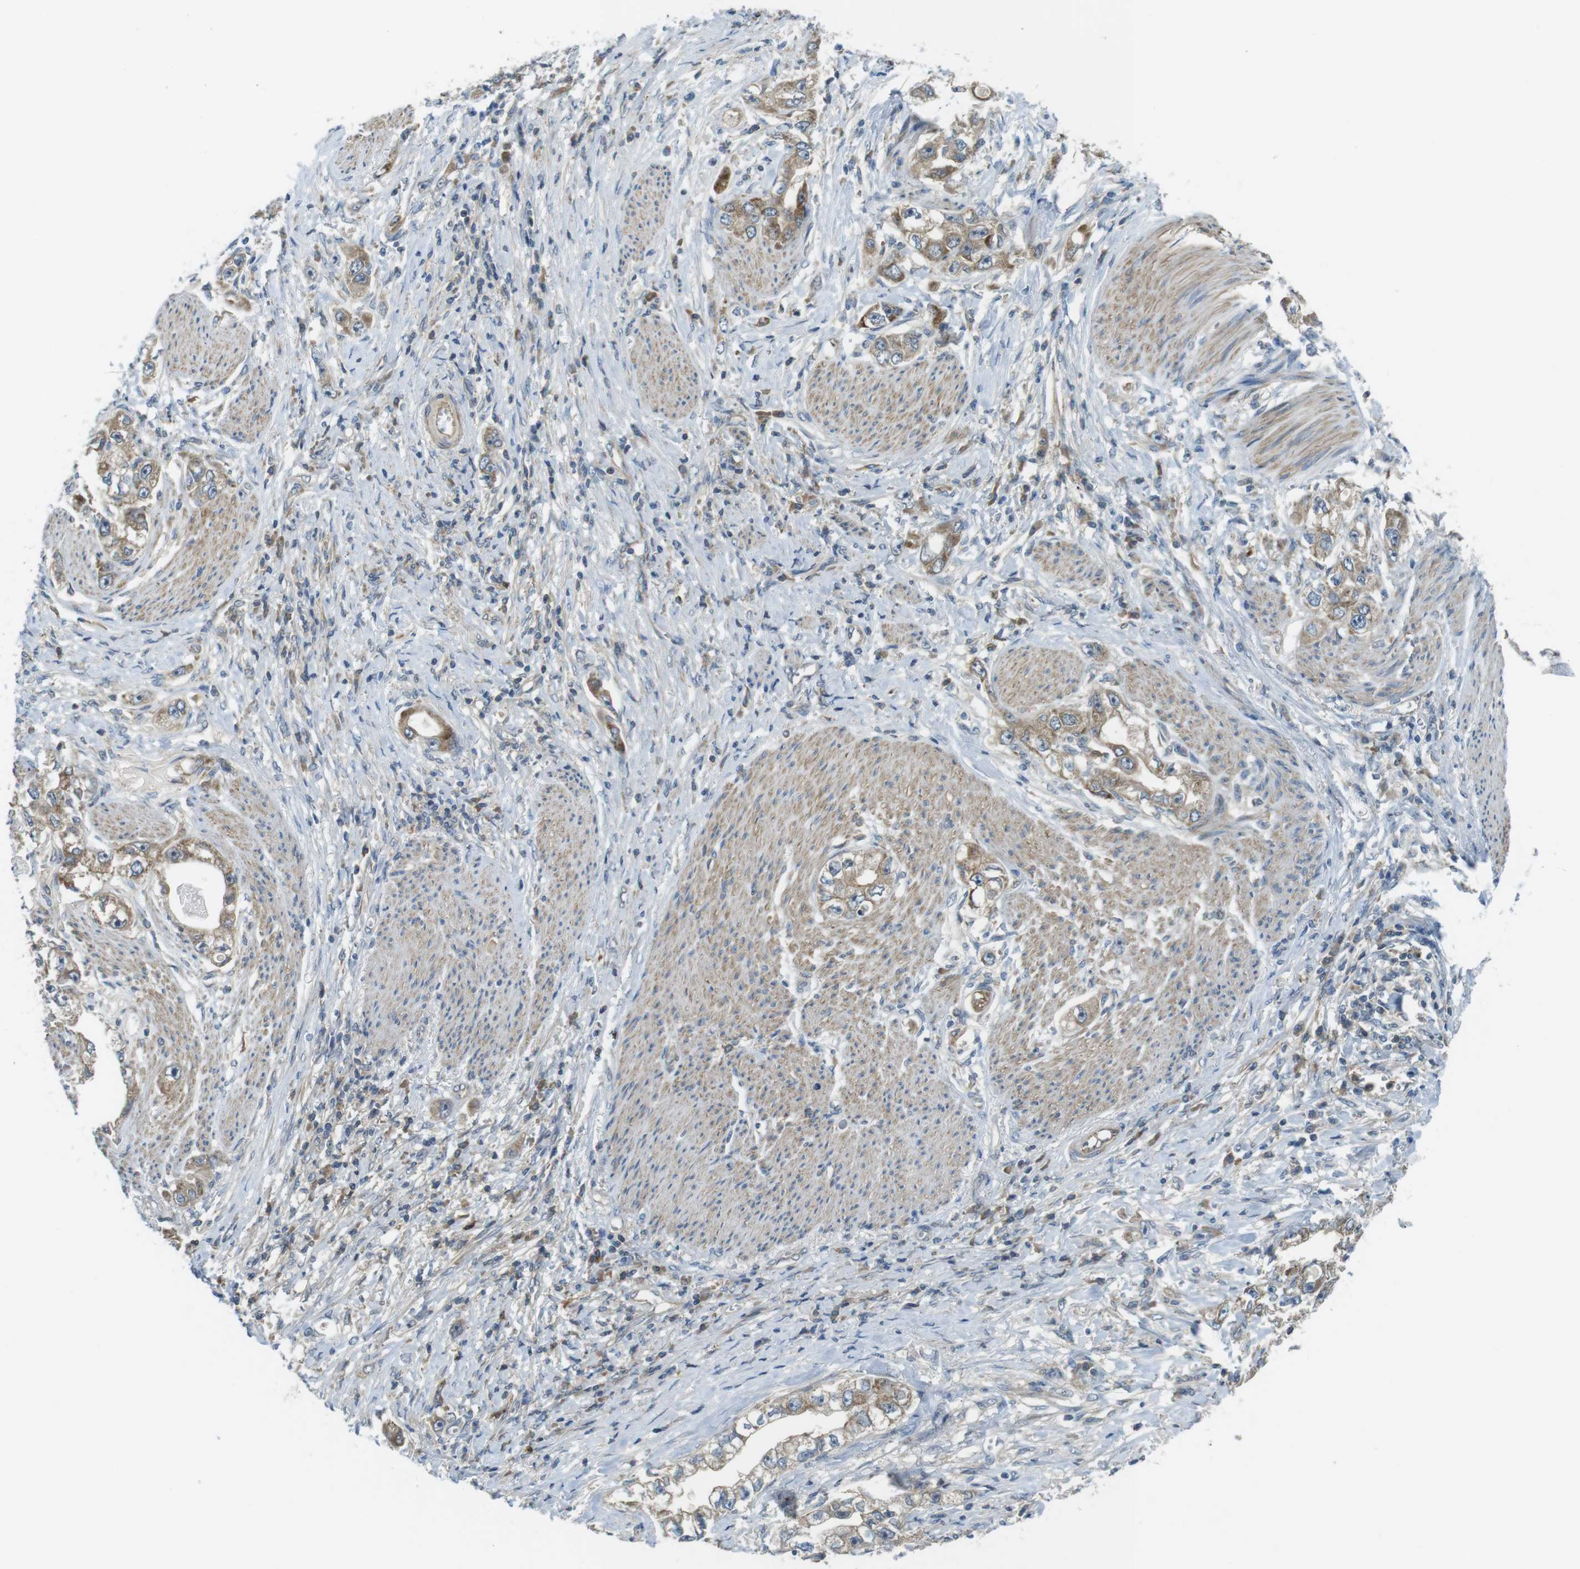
{"staining": {"intensity": "weak", "quantity": ">75%", "location": "cytoplasmic/membranous"}, "tissue": "stomach cancer", "cell_type": "Tumor cells", "image_type": "cancer", "snomed": [{"axis": "morphology", "description": "Adenocarcinoma, NOS"}, {"axis": "topography", "description": "Stomach, lower"}], "caption": "An immunohistochemistry (IHC) image of neoplastic tissue is shown. Protein staining in brown shows weak cytoplasmic/membranous positivity in stomach cancer within tumor cells.", "gene": "LRRC3B", "patient": {"sex": "female", "age": 93}}